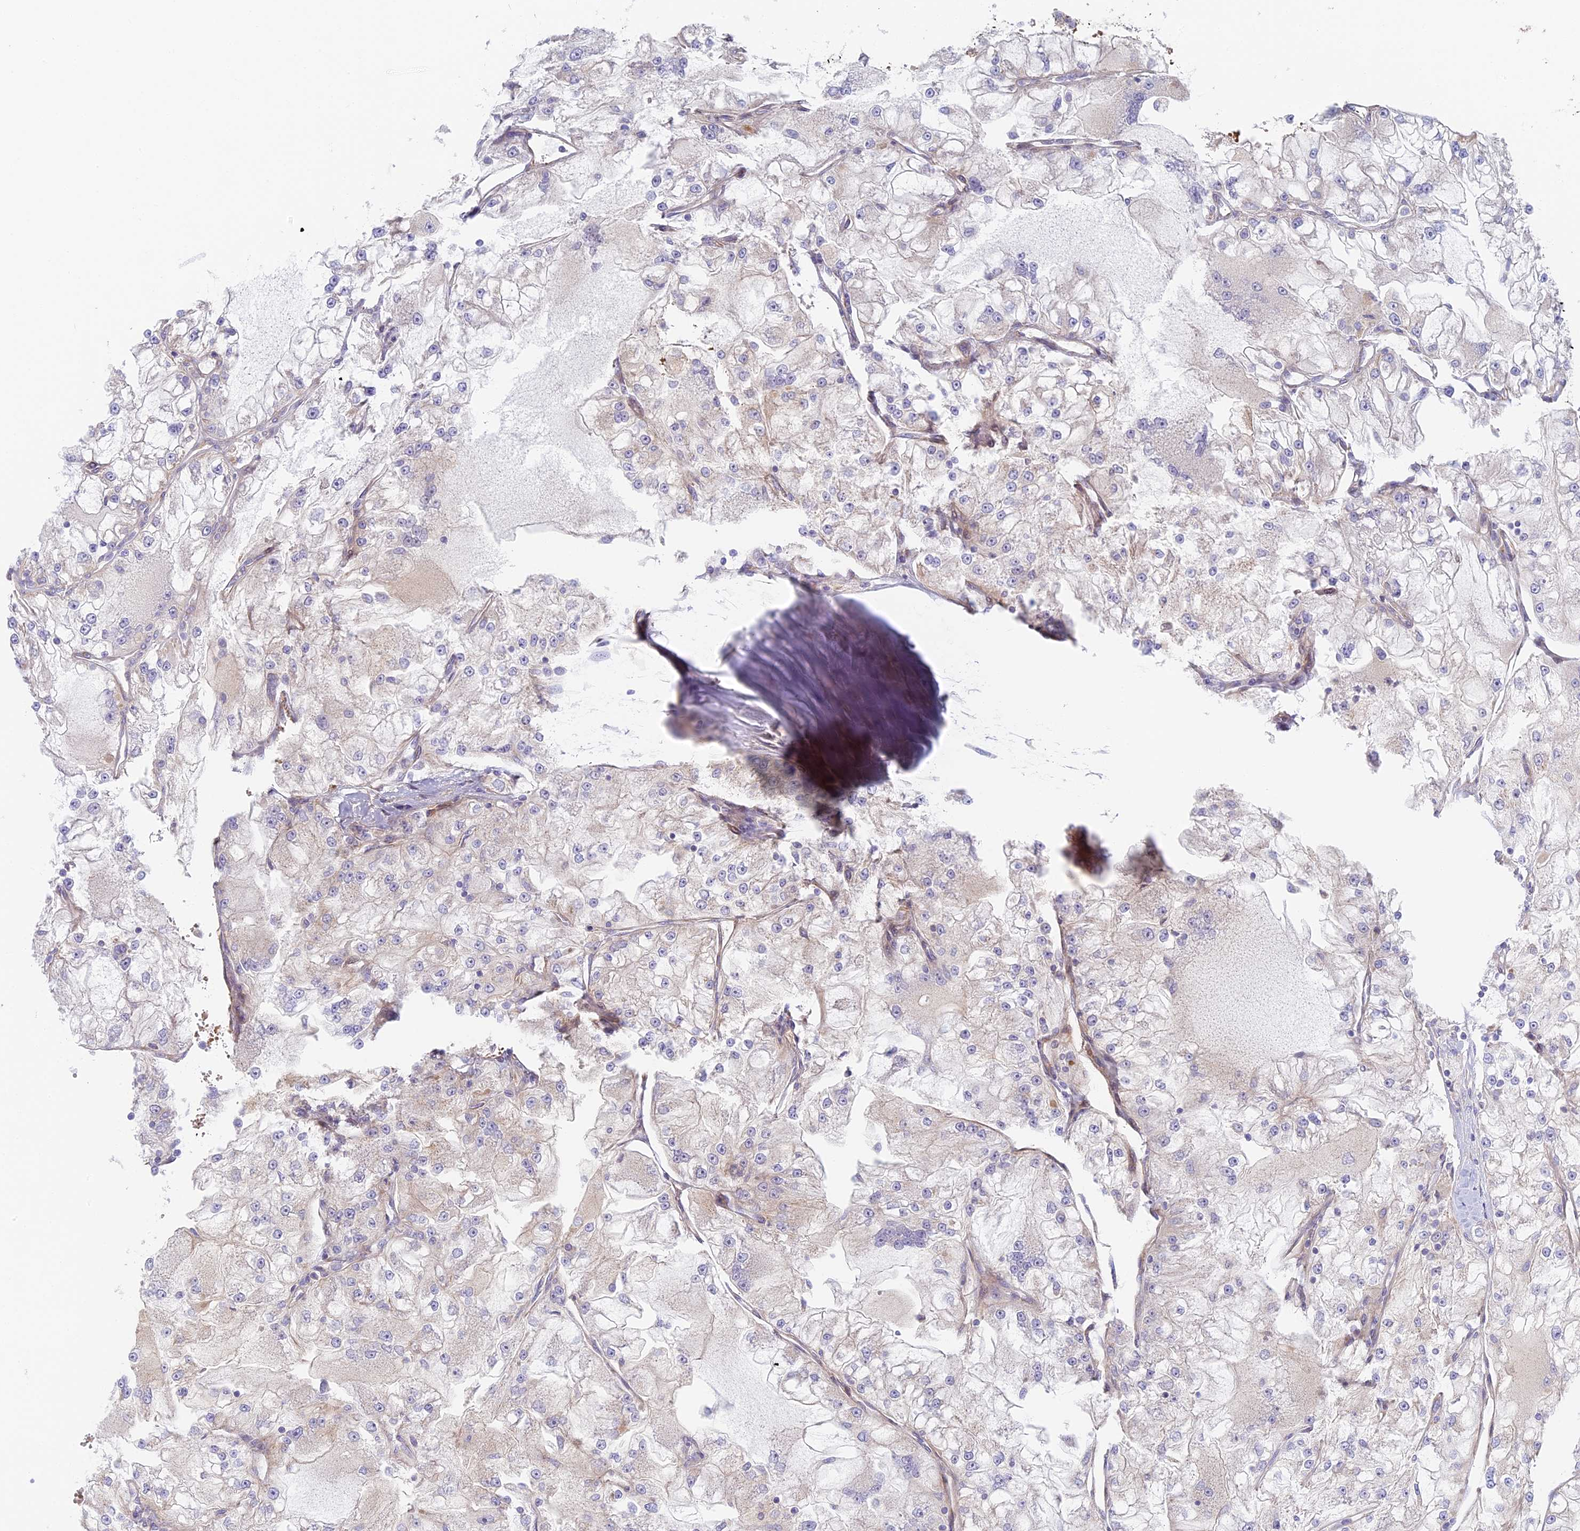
{"staining": {"intensity": "negative", "quantity": "none", "location": "none"}, "tissue": "renal cancer", "cell_type": "Tumor cells", "image_type": "cancer", "snomed": [{"axis": "morphology", "description": "Adenocarcinoma, NOS"}, {"axis": "topography", "description": "Kidney"}], "caption": "A high-resolution photomicrograph shows immunohistochemistry (IHC) staining of renal cancer (adenocarcinoma), which displays no significant positivity in tumor cells.", "gene": "DDA1", "patient": {"sex": "female", "age": 72}}